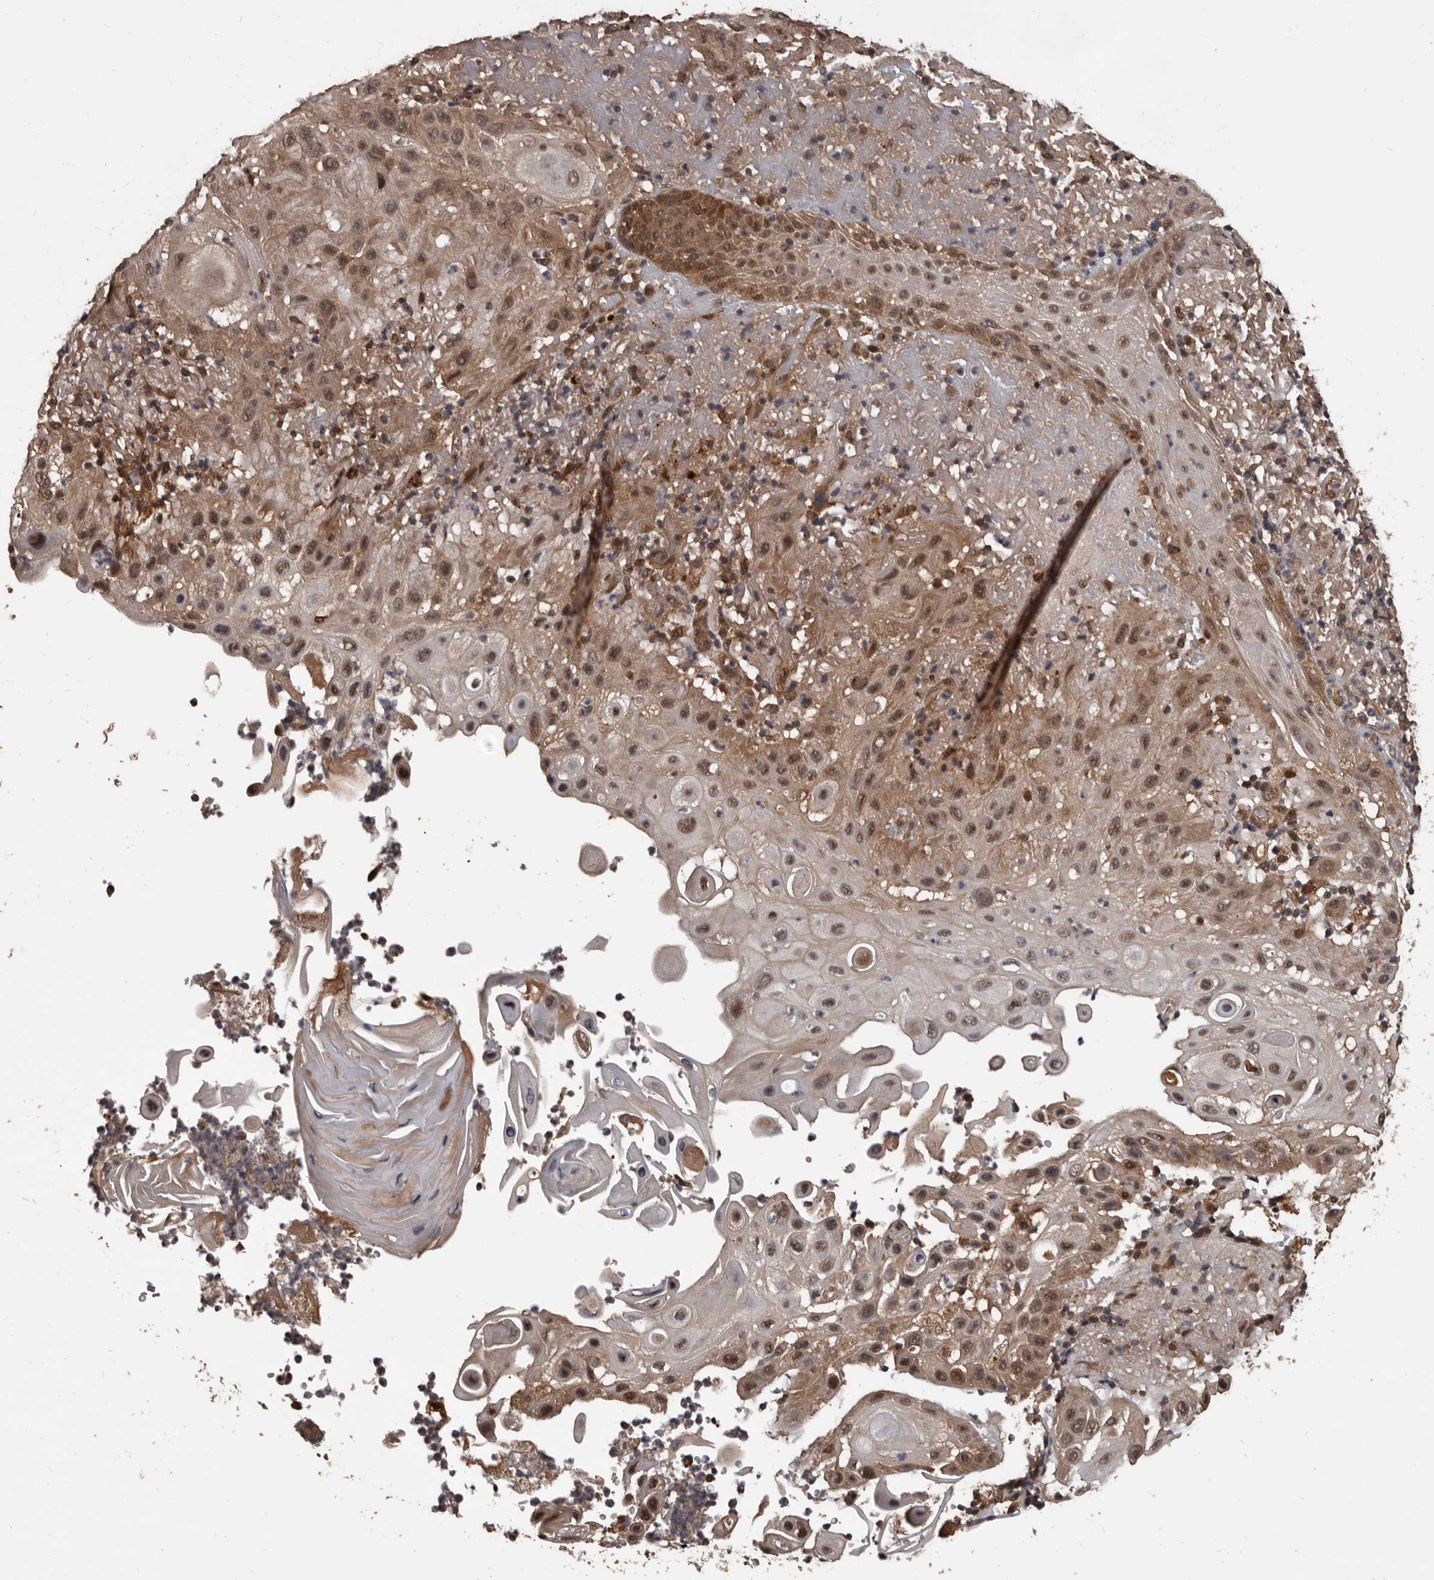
{"staining": {"intensity": "moderate", "quantity": ">75%", "location": "cytoplasmic/membranous,nuclear"}, "tissue": "skin cancer", "cell_type": "Tumor cells", "image_type": "cancer", "snomed": [{"axis": "morphology", "description": "Normal tissue, NOS"}, {"axis": "morphology", "description": "Squamous cell carcinoma, NOS"}, {"axis": "topography", "description": "Skin"}], "caption": "Skin cancer tissue demonstrates moderate cytoplasmic/membranous and nuclear positivity in about >75% of tumor cells, visualized by immunohistochemistry. The staining was performed using DAB to visualize the protein expression in brown, while the nuclei were stained in blue with hematoxylin (Magnification: 20x).", "gene": "AHR", "patient": {"sex": "female", "age": 96}}